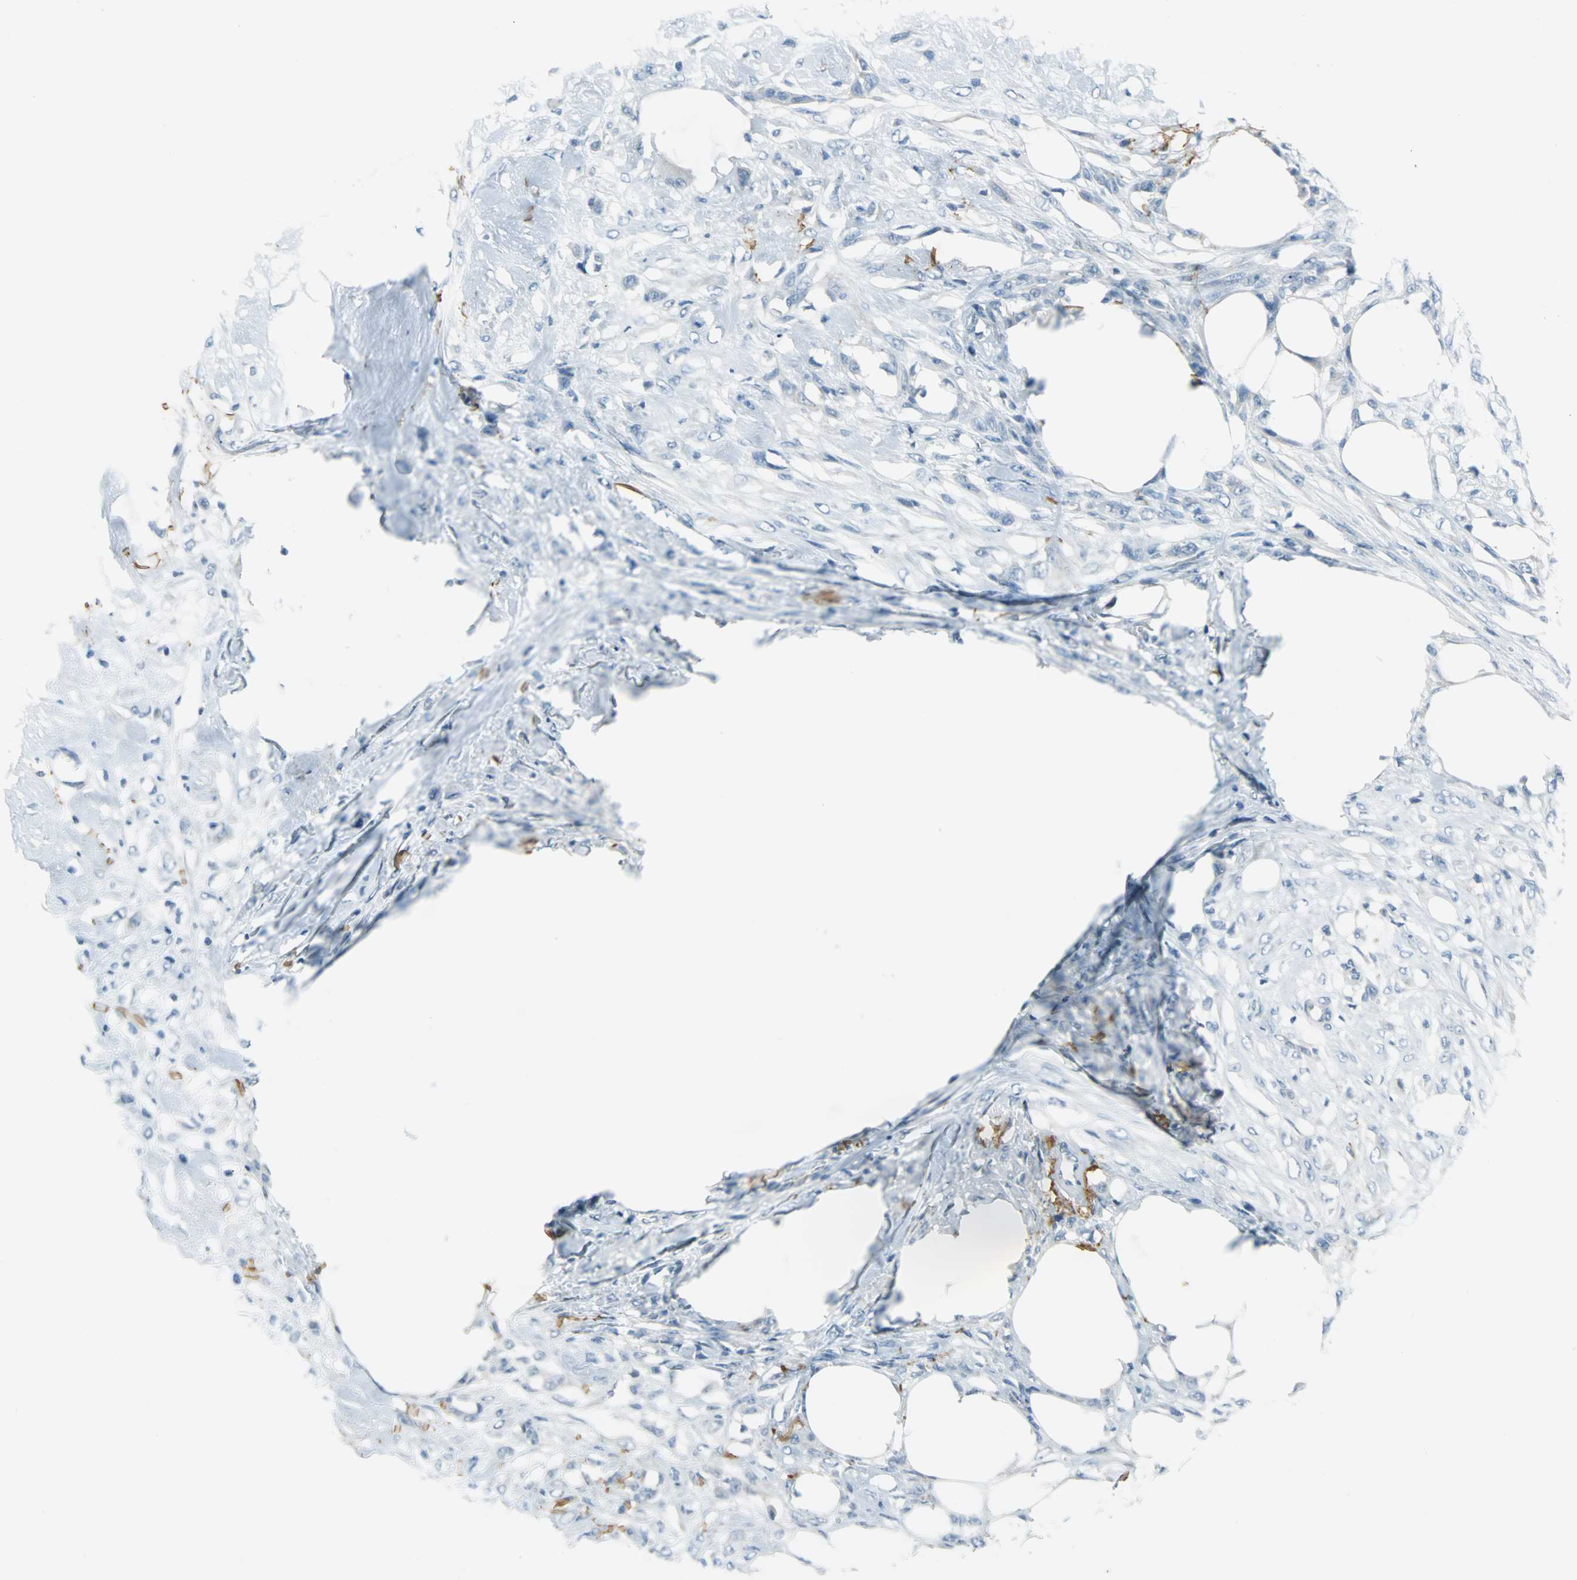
{"staining": {"intensity": "negative", "quantity": "none", "location": "none"}, "tissue": "skin cancer", "cell_type": "Tumor cells", "image_type": "cancer", "snomed": [{"axis": "morphology", "description": "Normal tissue, NOS"}, {"axis": "morphology", "description": "Squamous cell carcinoma, NOS"}, {"axis": "topography", "description": "Skin"}], "caption": "DAB immunohistochemical staining of human skin squamous cell carcinoma demonstrates no significant positivity in tumor cells.", "gene": "MUC7", "patient": {"sex": "female", "age": 59}}